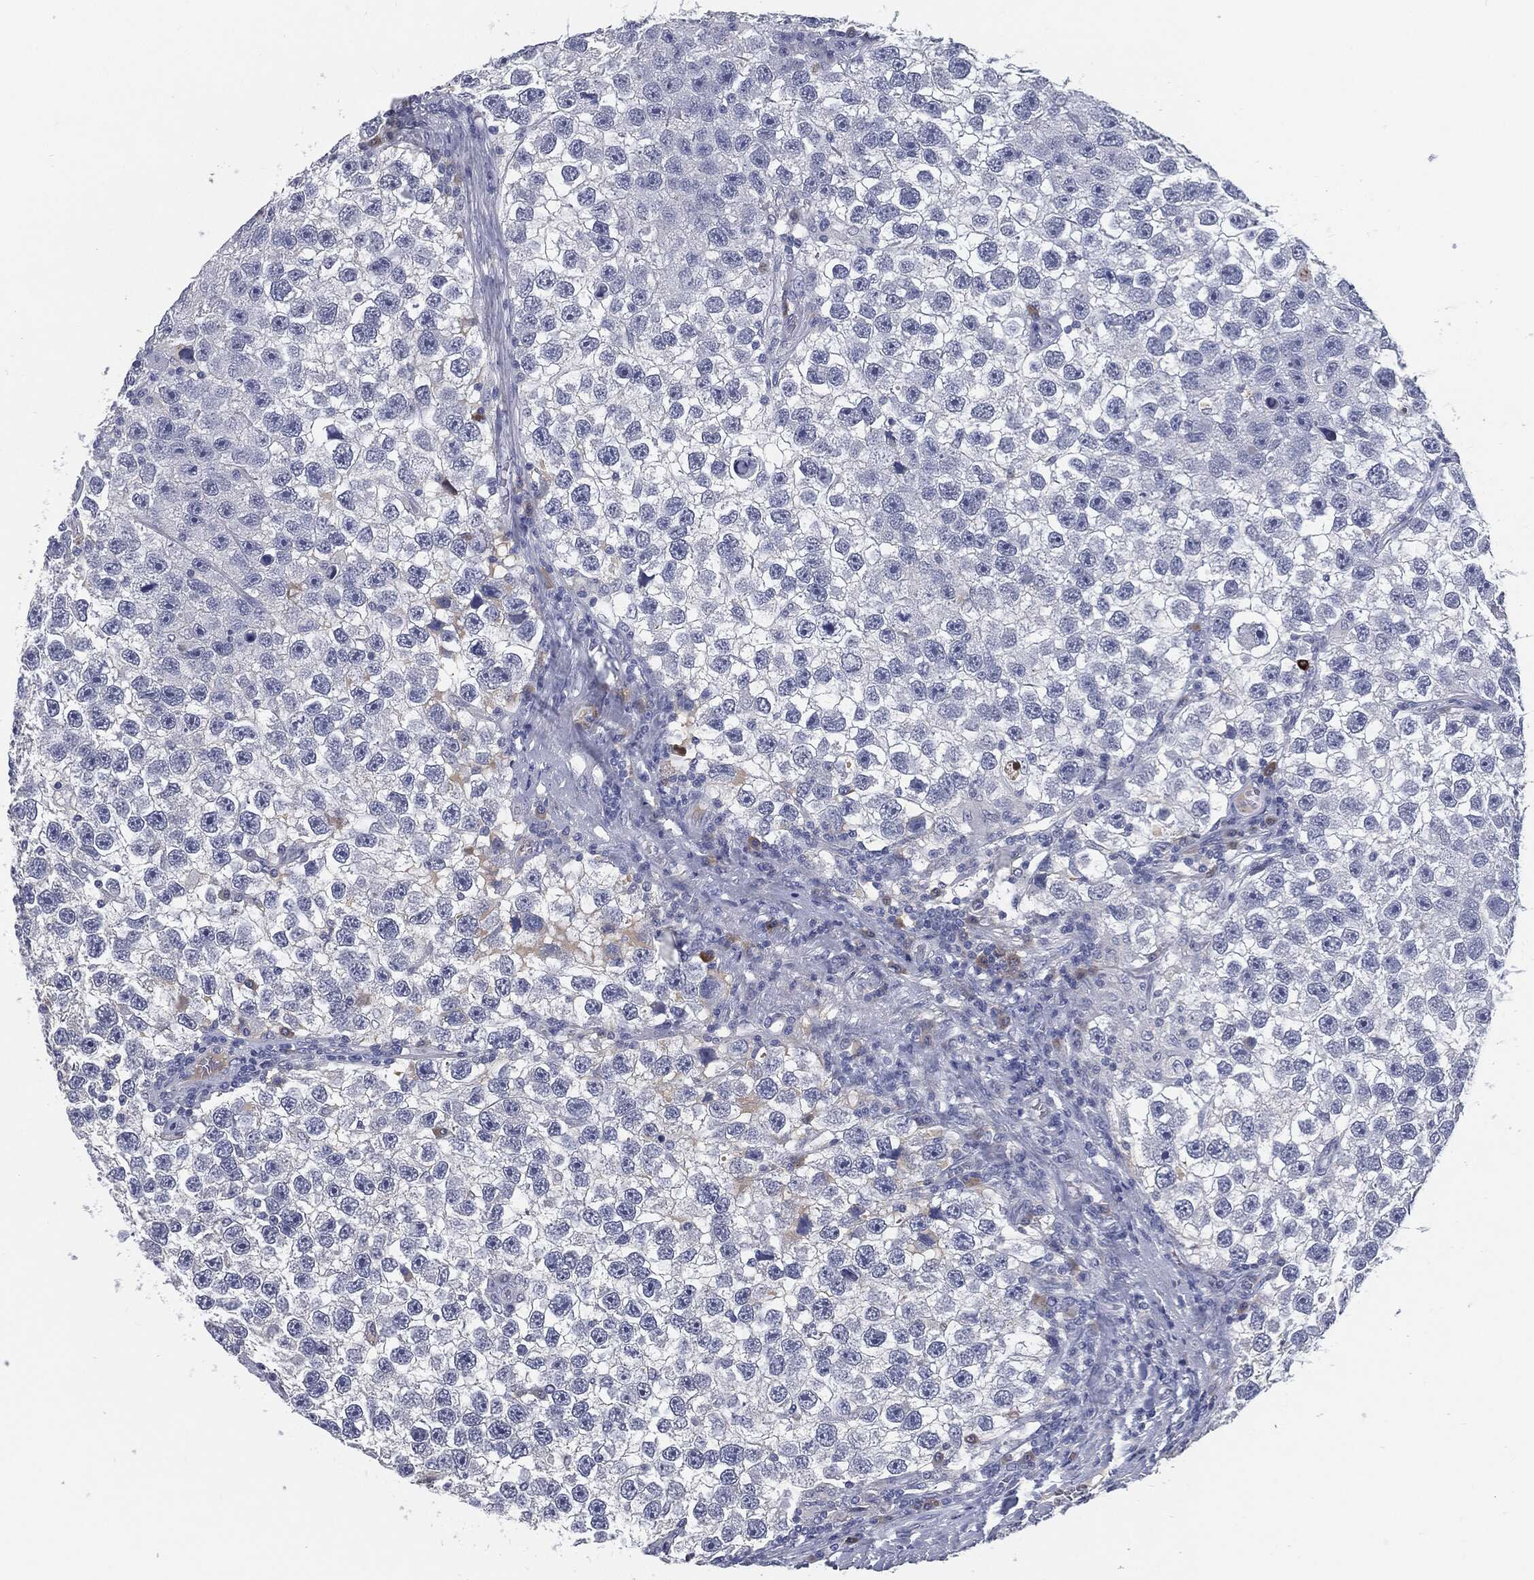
{"staining": {"intensity": "negative", "quantity": "none", "location": "none"}, "tissue": "testis cancer", "cell_type": "Tumor cells", "image_type": "cancer", "snomed": [{"axis": "morphology", "description": "Seminoma, NOS"}, {"axis": "topography", "description": "Testis"}], "caption": "A photomicrograph of seminoma (testis) stained for a protein shows no brown staining in tumor cells.", "gene": "MST1", "patient": {"sex": "male", "age": 26}}